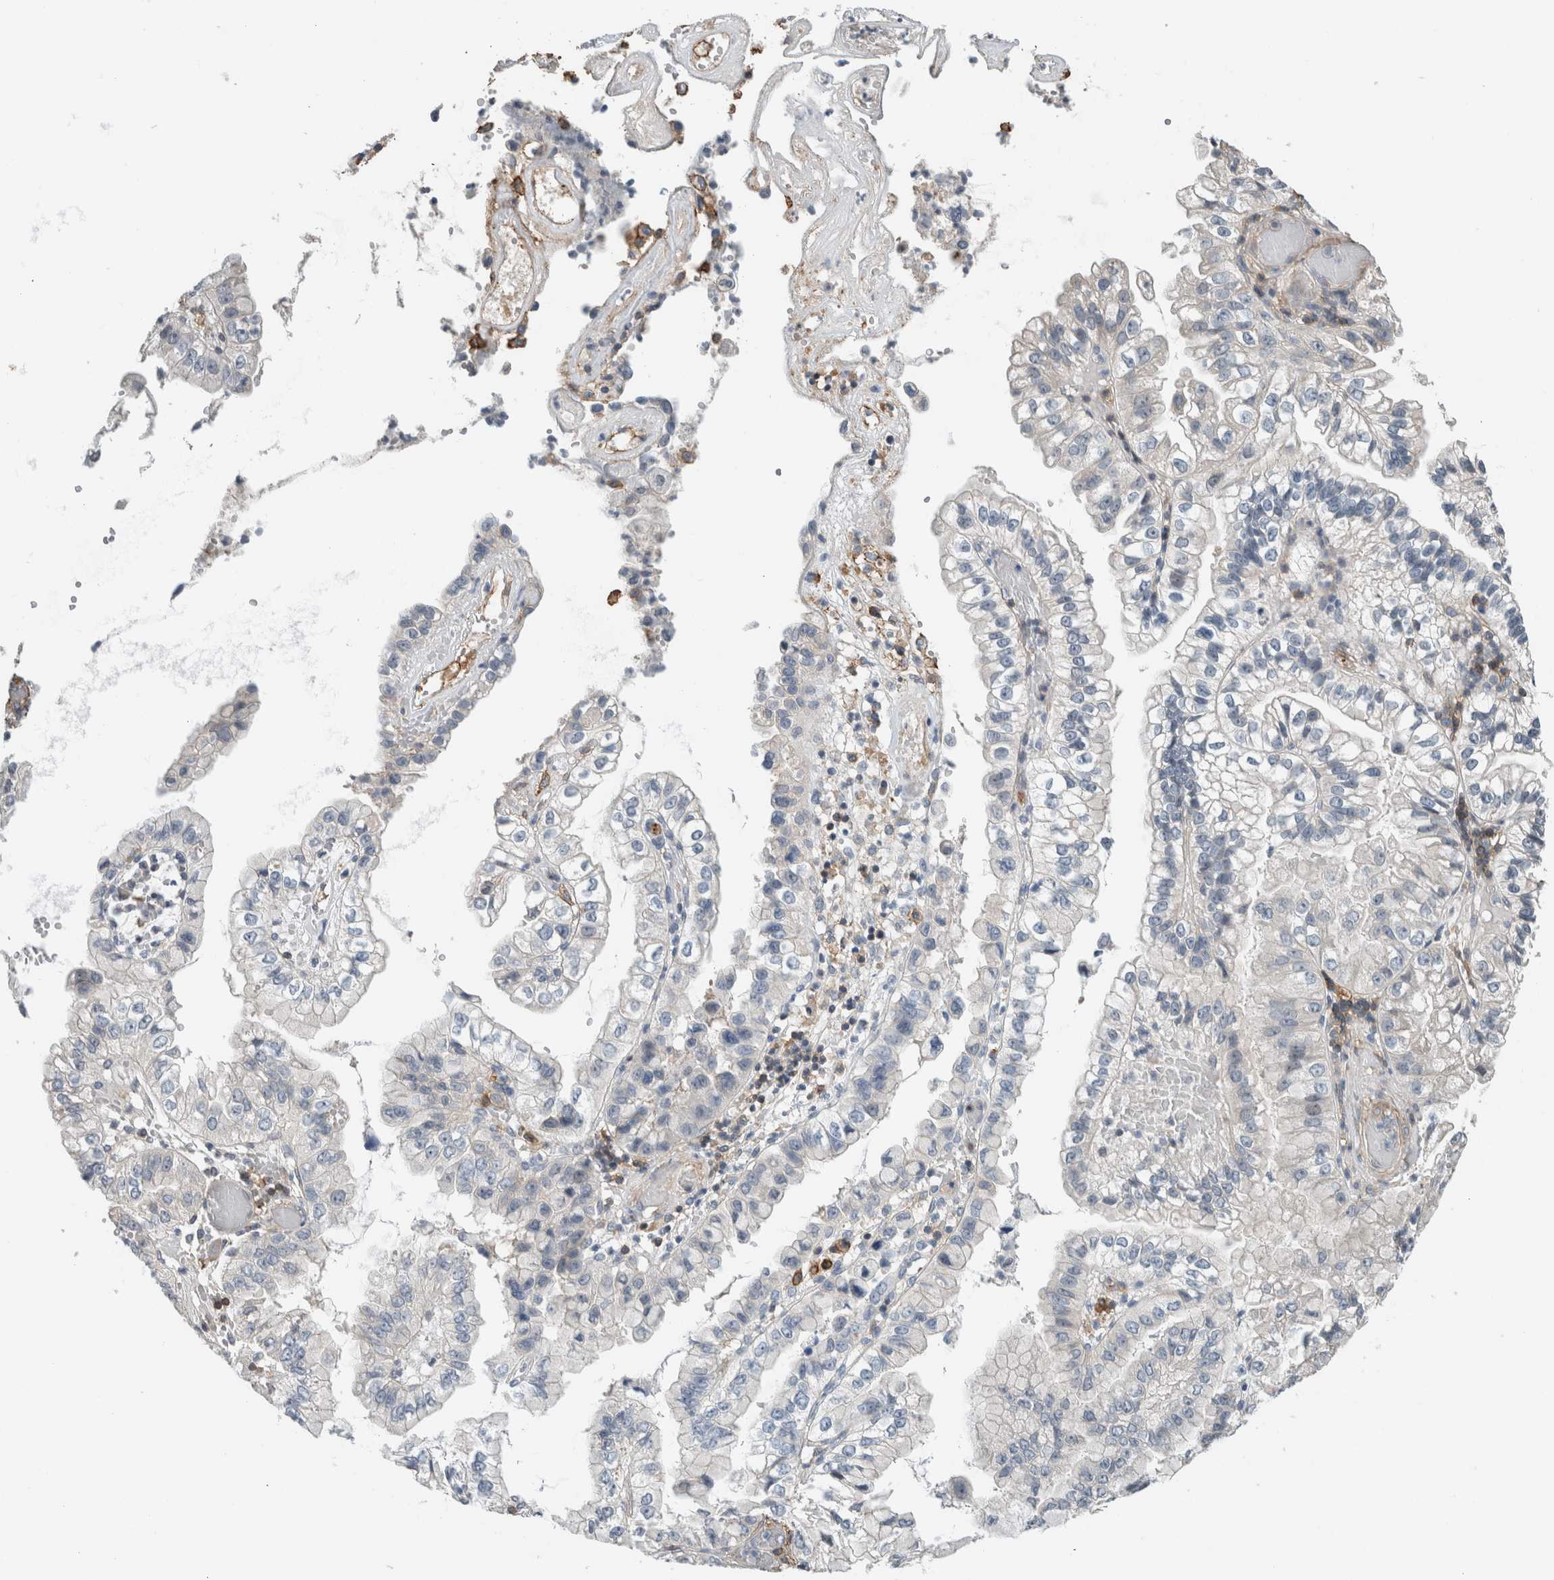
{"staining": {"intensity": "negative", "quantity": "none", "location": "none"}, "tissue": "liver cancer", "cell_type": "Tumor cells", "image_type": "cancer", "snomed": [{"axis": "morphology", "description": "Cholangiocarcinoma"}, {"axis": "topography", "description": "Liver"}], "caption": "Immunohistochemistry (IHC) photomicrograph of liver cancer stained for a protein (brown), which displays no expression in tumor cells. (Immunohistochemistry, brightfield microscopy, high magnification).", "gene": "ERCC6L2", "patient": {"sex": "female", "age": 79}}